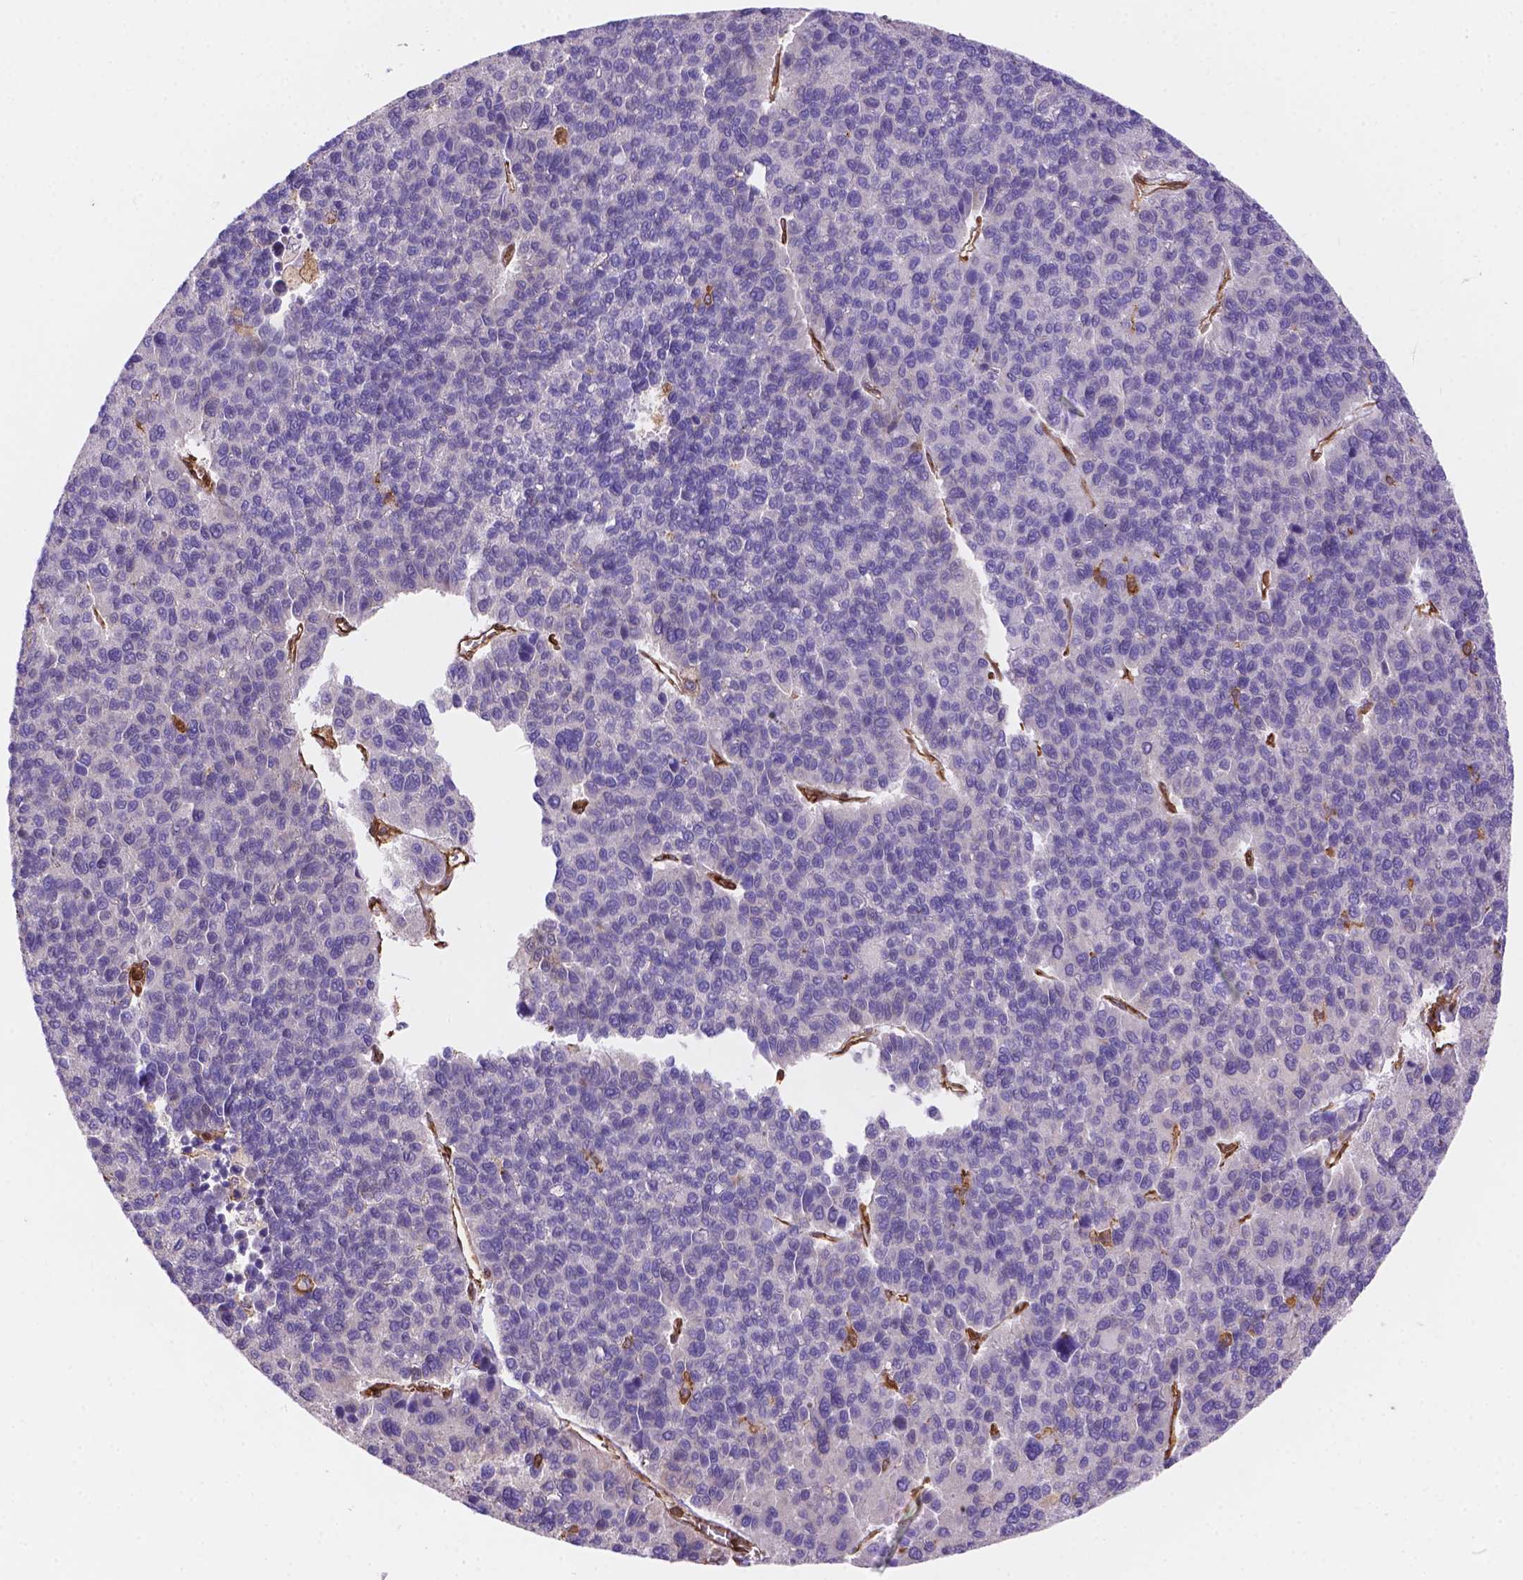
{"staining": {"intensity": "weak", "quantity": "<25%", "location": "cytoplasmic/membranous"}, "tissue": "liver cancer", "cell_type": "Tumor cells", "image_type": "cancer", "snomed": [{"axis": "morphology", "description": "Carcinoma, Hepatocellular, NOS"}, {"axis": "topography", "description": "Liver"}], "caption": "IHC micrograph of neoplastic tissue: liver cancer stained with DAB (3,3'-diaminobenzidine) demonstrates no significant protein positivity in tumor cells.", "gene": "DMWD", "patient": {"sex": "female", "age": 41}}